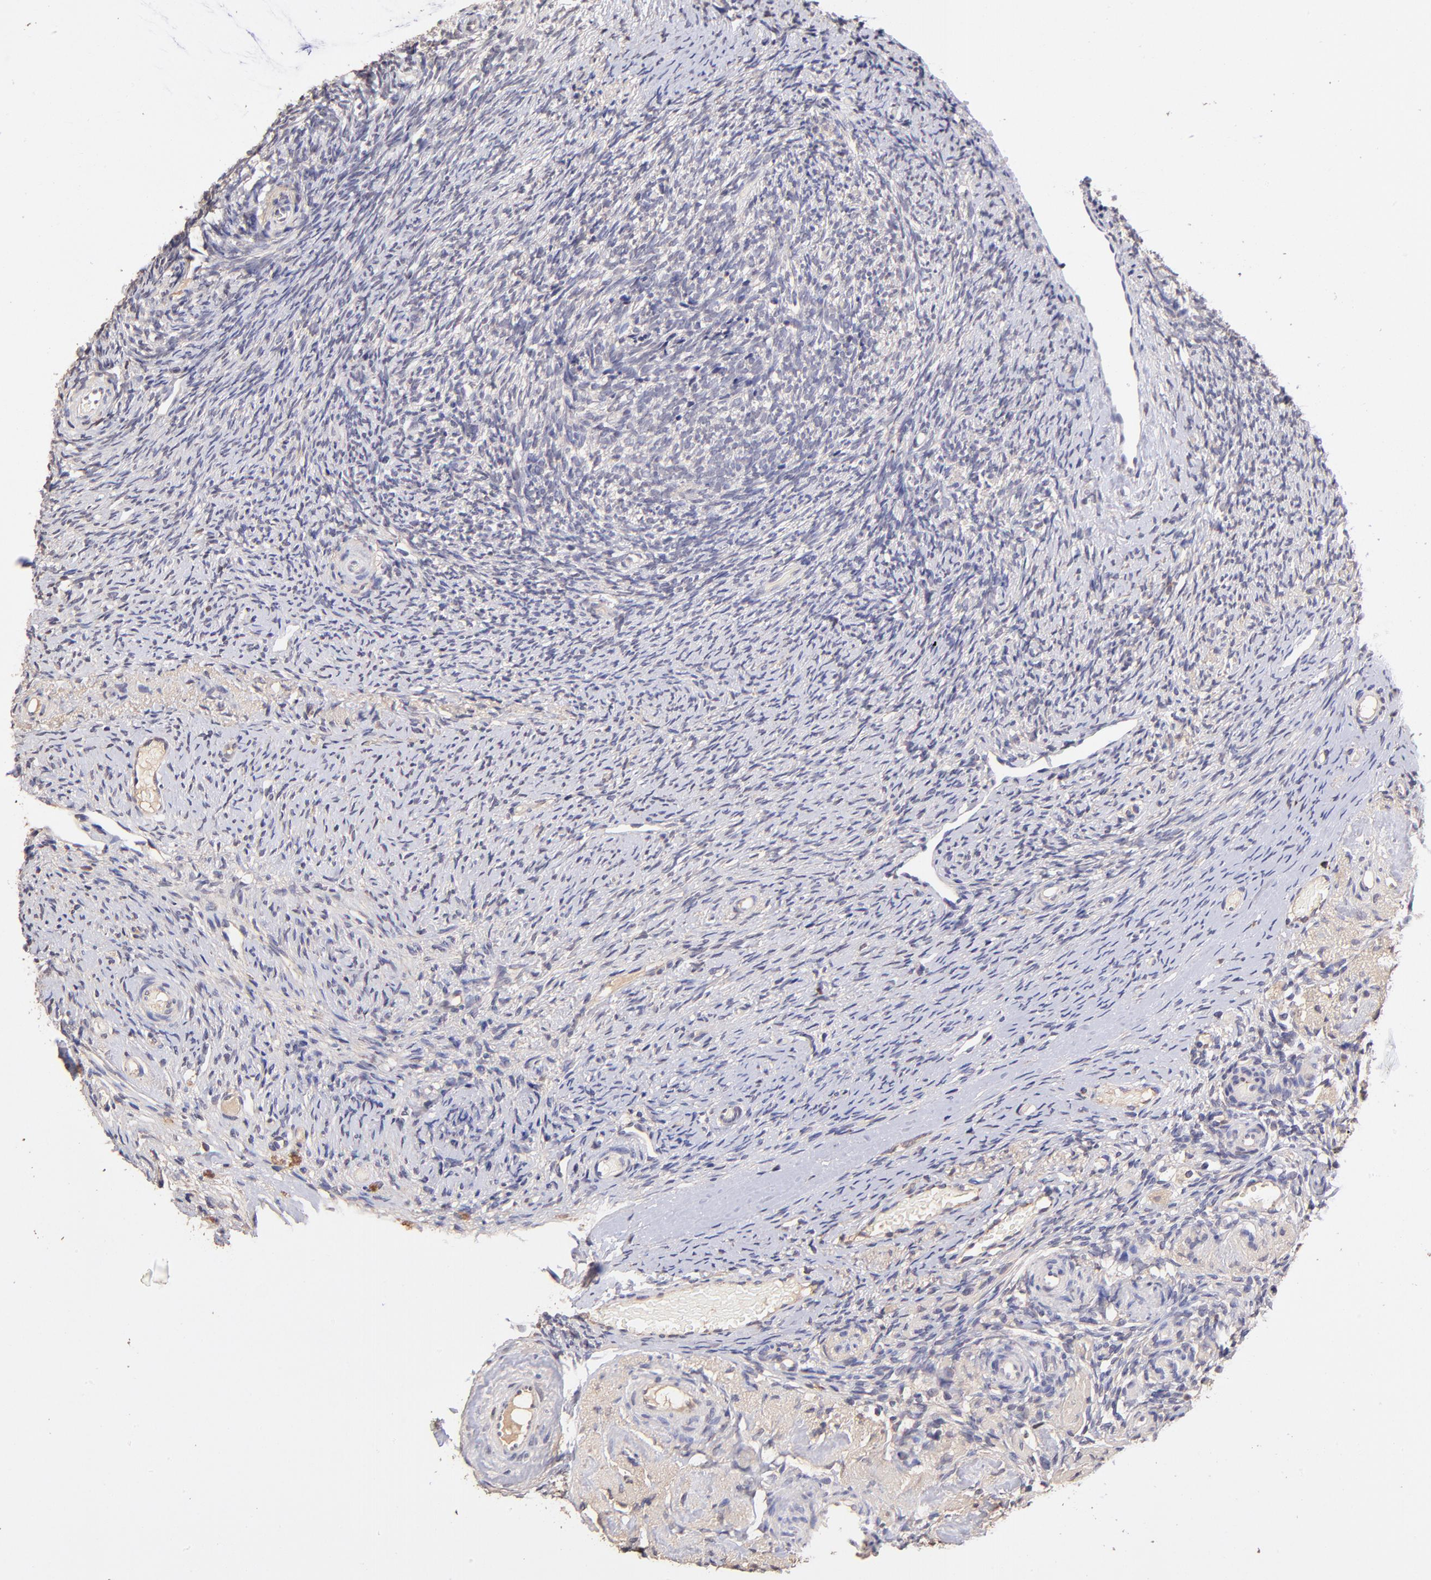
{"staining": {"intensity": "negative", "quantity": "none", "location": "none"}, "tissue": "ovary", "cell_type": "Ovarian stroma cells", "image_type": "normal", "snomed": [{"axis": "morphology", "description": "Normal tissue, NOS"}, {"axis": "topography", "description": "Ovary"}], "caption": "High power microscopy photomicrograph of an immunohistochemistry photomicrograph of benign ovary, revealing no significant expression in ovarian stroma cells.", "gene": "RNASEL", "patient": {"sex": "female", "age": 60}}